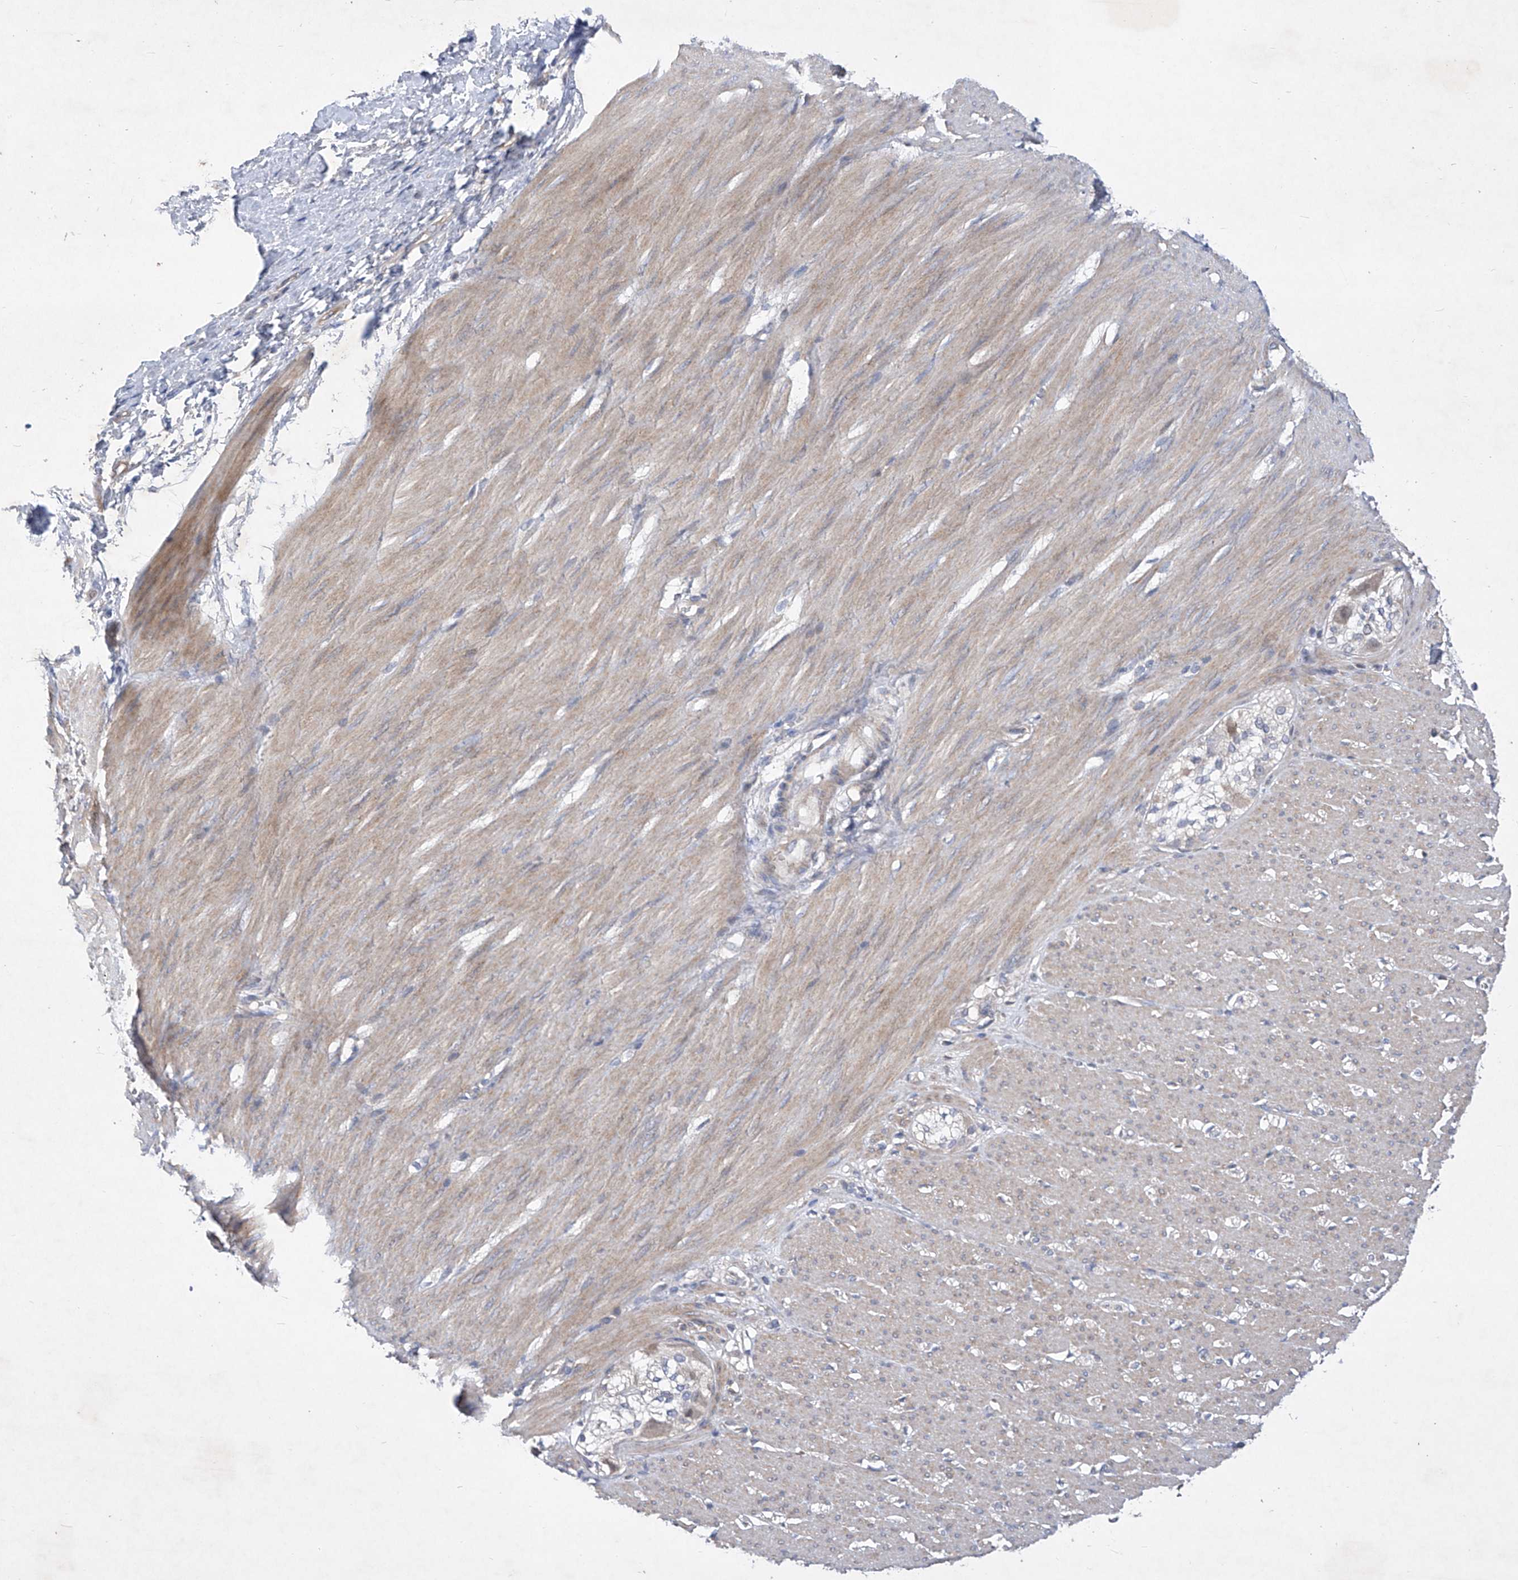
{"staining": {"intensity": "weak", "quantity": "25%-75%", "location": "cytoplasmic/membranous"}, "tissue": "smooth muscle", "cell_type": "Smooth muscle cells", "image_type": "normal", "snomed": [{"axis": "morphology", "description": "Normal tissue, NOS"}, {"axis": "morphology", "description": "Adenocarcinoma, NOS"}, {"axis": "topography", "description": "Colon"}, {"axis": "topography", "description": "Peripheral nerve tissue"}], "caption": "A high-resolution micrograph shows immunohistochemistry (IHC) staining of normal smooth muscle, which shows weak cytoplasmic/membranous positivity in approximately 25%-75% of smooth muscle cells. Immunohistochemistry (ihc) stains the protein in brown and the nuclei are stained blue.", "gene": "COQ3", "patient": {"sex": "male", "age": 14}}